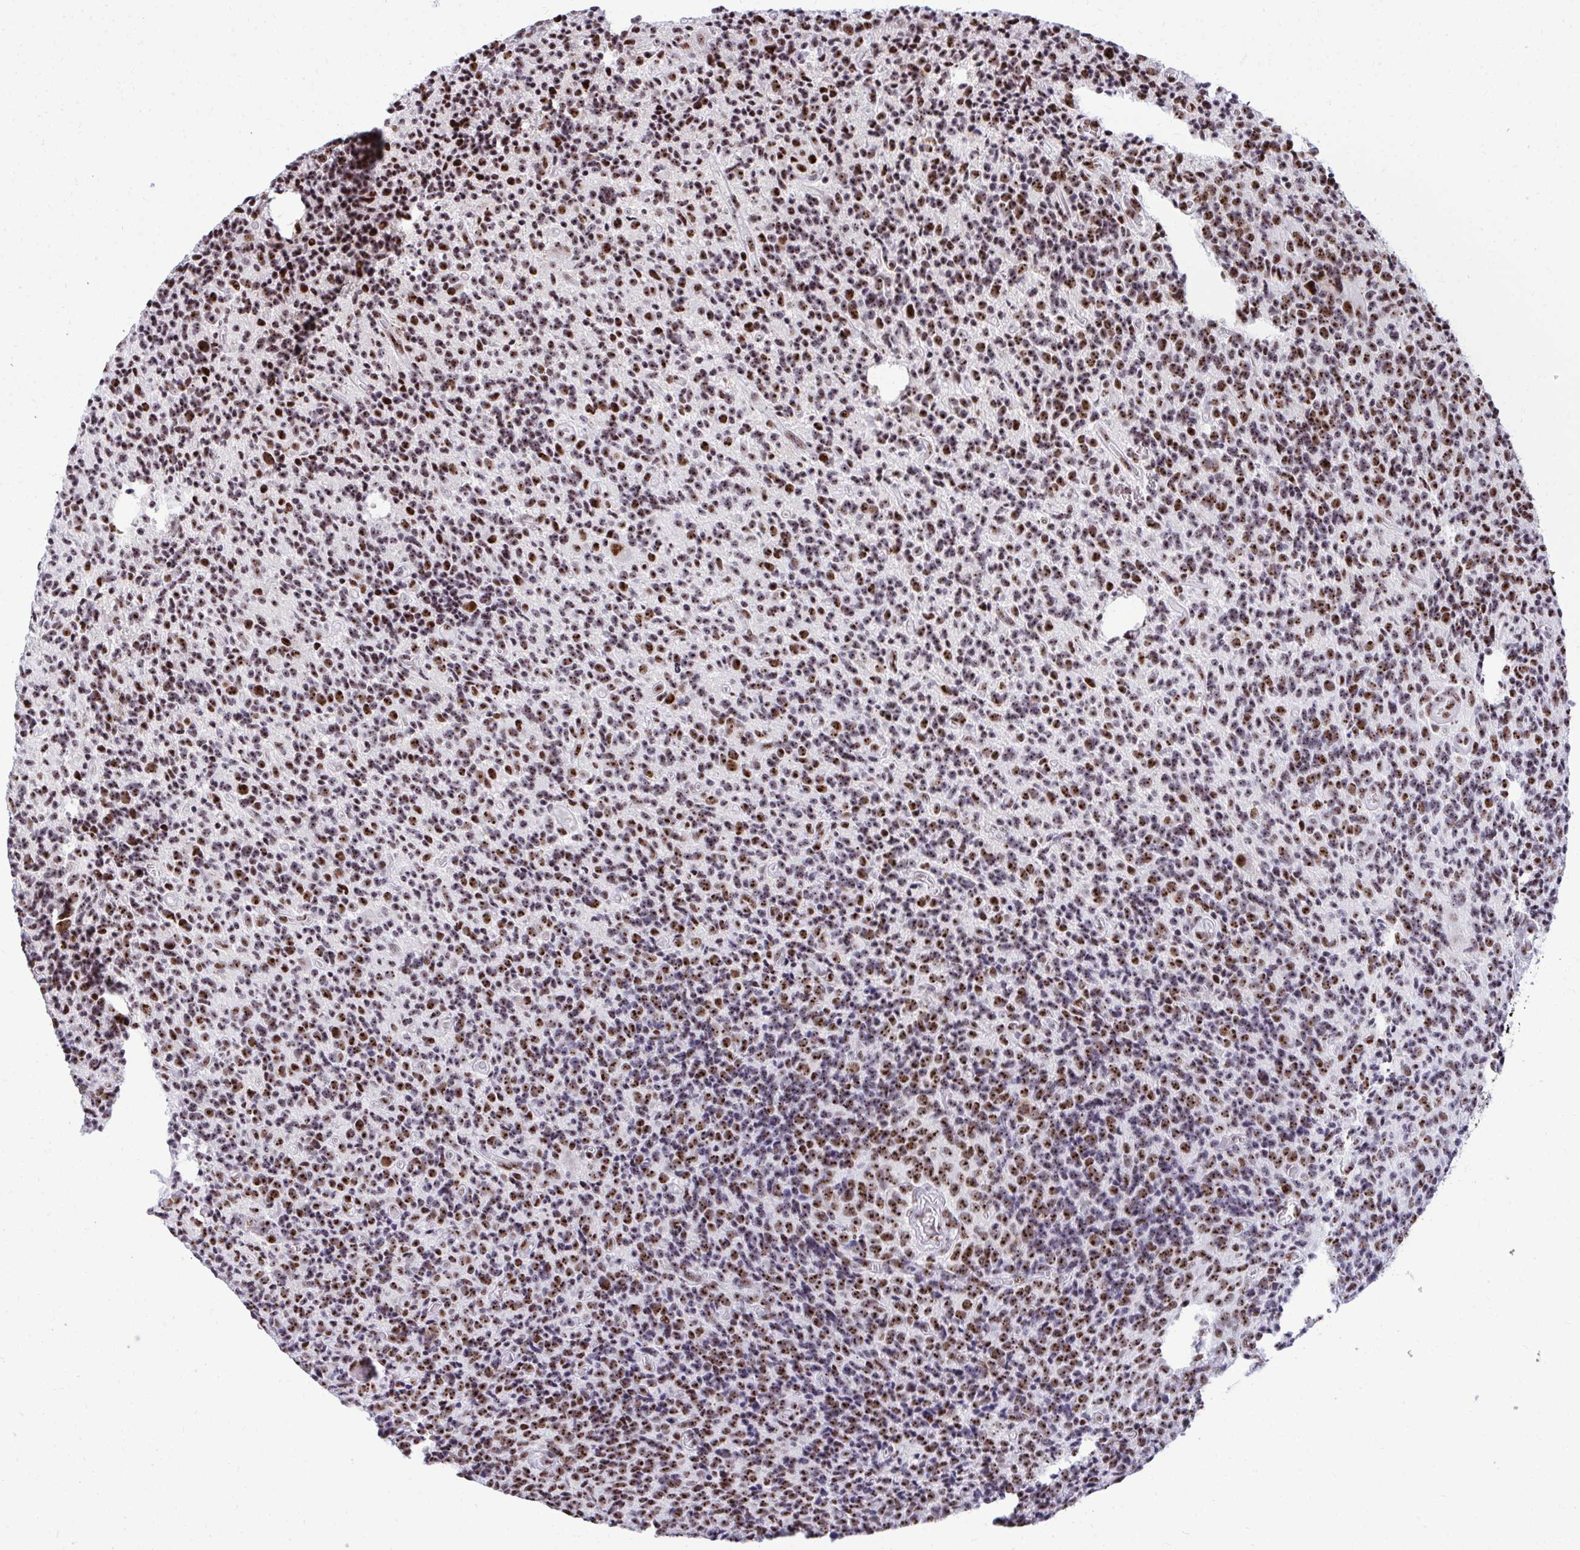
{"staining": {"intensity": "strong", "quantity": ">75%", "location": "nuclear"}, "tissue": "glioma", "cell_type": "Tumor cells", "image_type": "cancer", "snomed": [{"axis": "morphology", "description": "Glioma, malignant, High grade"}, {"axis": "topography", "description": "Brain"}], "caption": "Immunohistochemical staining of malignant glioma (high-grade) exhibits strong nuclear protein staining in approximately >75% of tumor cells.", "gene": "PELP1", "patient": {"sex": "male", "age": 76}}